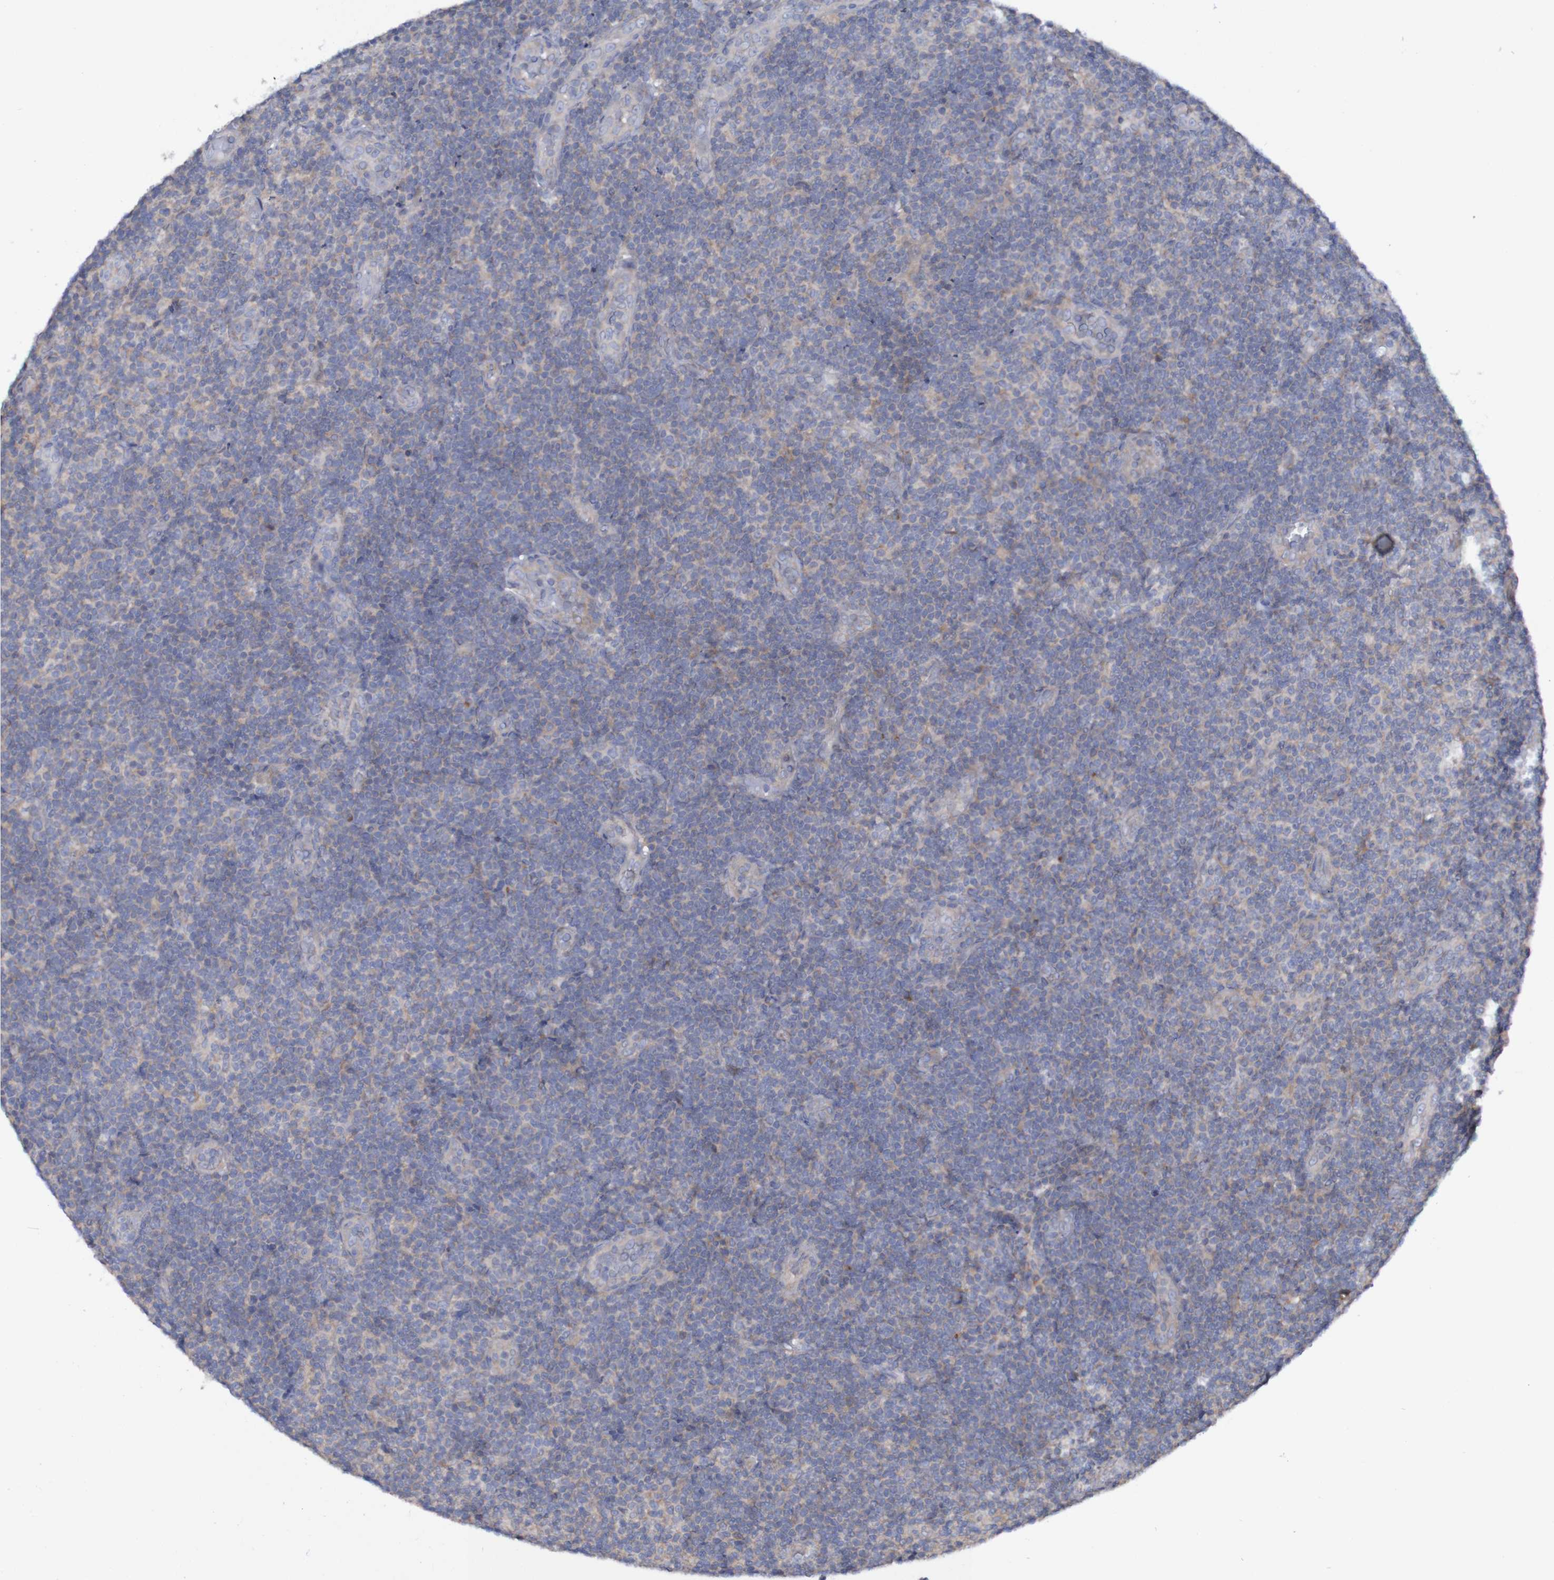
{"staining": {"intensity": "weak", "quantity": "25%-75%", "location": "cytoplasmic/membranous"}, "tissue": "lymphoma", "cell_type": "Tumor cells", "image_type": "cancer", "snomed": [{"axis": "morphology", "description": "Malignant lymphoma, non-Hodgkin's type, Low grade"}, {"axis": "topography", "description": "Lymph node"}], "caption": "A brown stain labels weak cytoplasmic/membranous positivity of a protein in human malignant lymphoma, non-Hodgkin's type (low-grade) tumor cells.", "gene": "LMBRD2", "patient": {"sex": "male", "age": 83}}